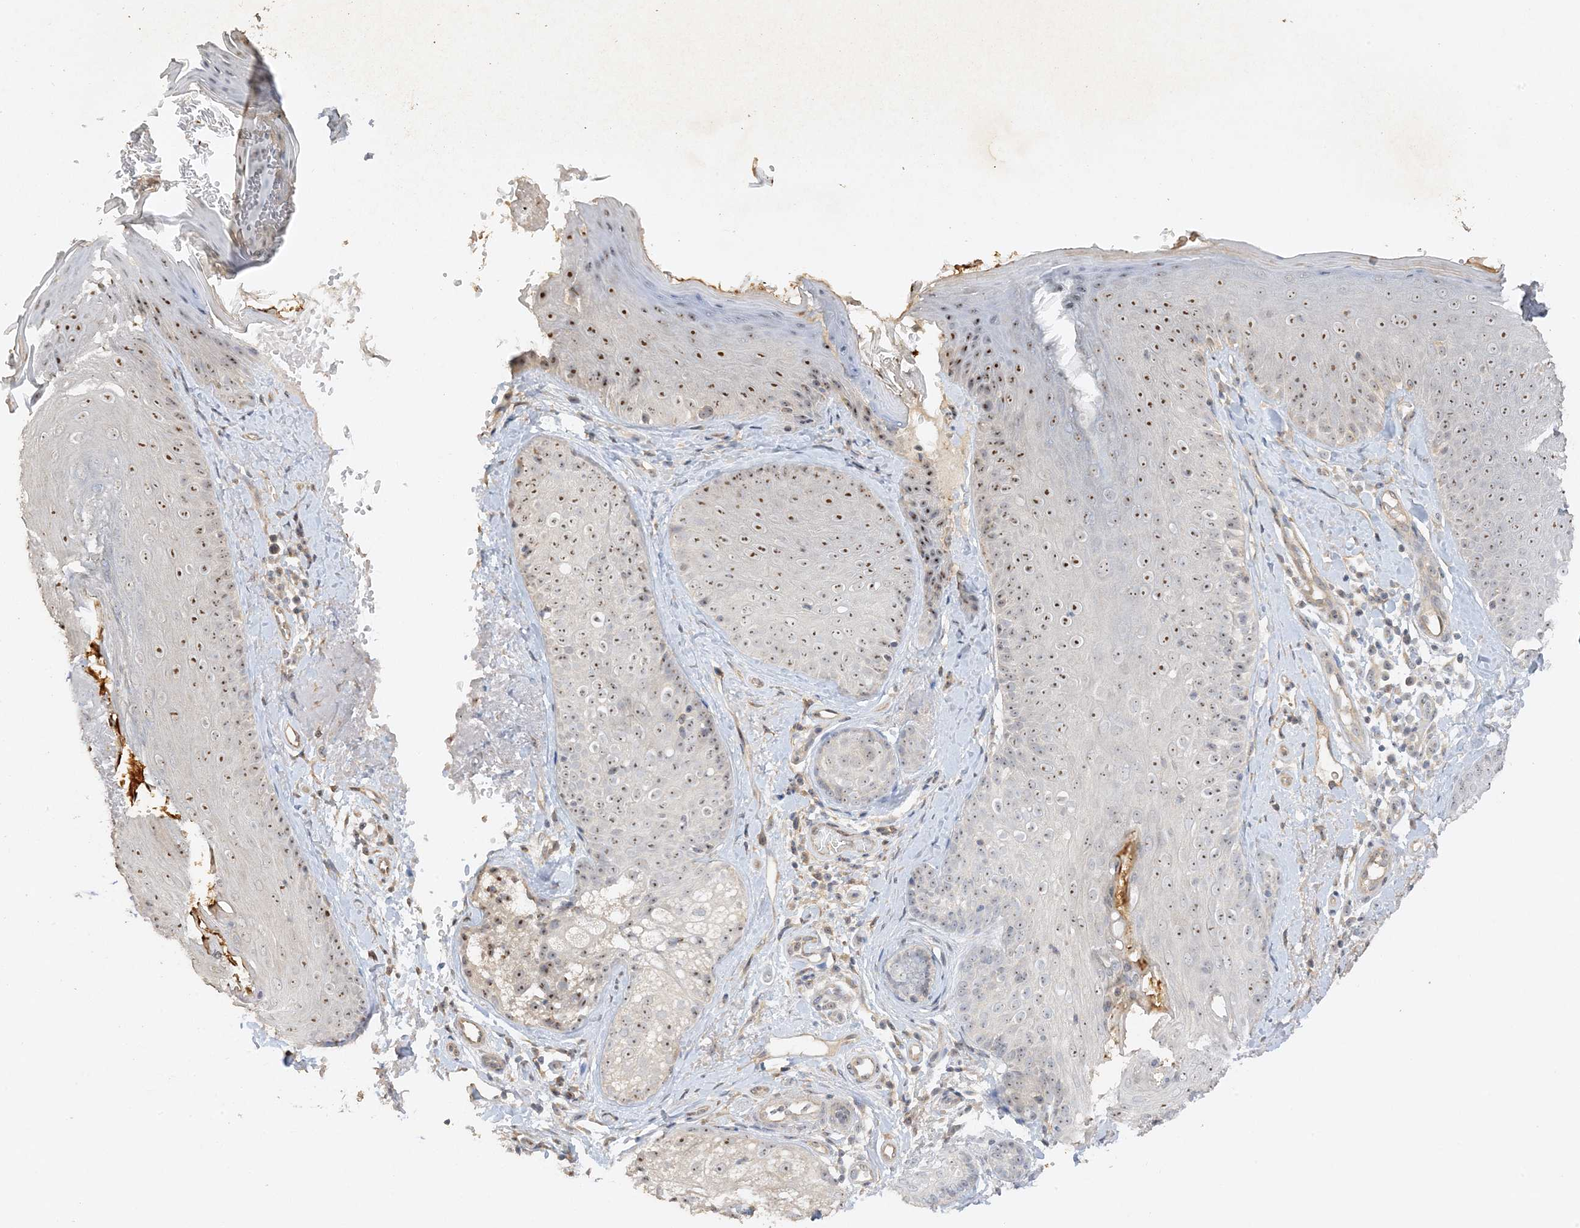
{"staining": {"intensity": "weak", "quantity": ">75%", "location": "cytoplasmic/membranous"}, "tissue": "skin", "cell_type": "Fibroblasts", "image_type": "normal", "snomed": [{"axis": "morphology", "description": "Normal tissue, NOS"}, {"axis": "topography", "description": "Skin"}], "caption": "Brown immunohistochemical staining in unremarkable skin reveals weak cytoplasmic/membranous positivity in approximately >75% of fibroblasts. (IHC, brightfield microscopy, high magnification).", "gene": "DDX18", "patient": {"sex": "male", "age": 57}}